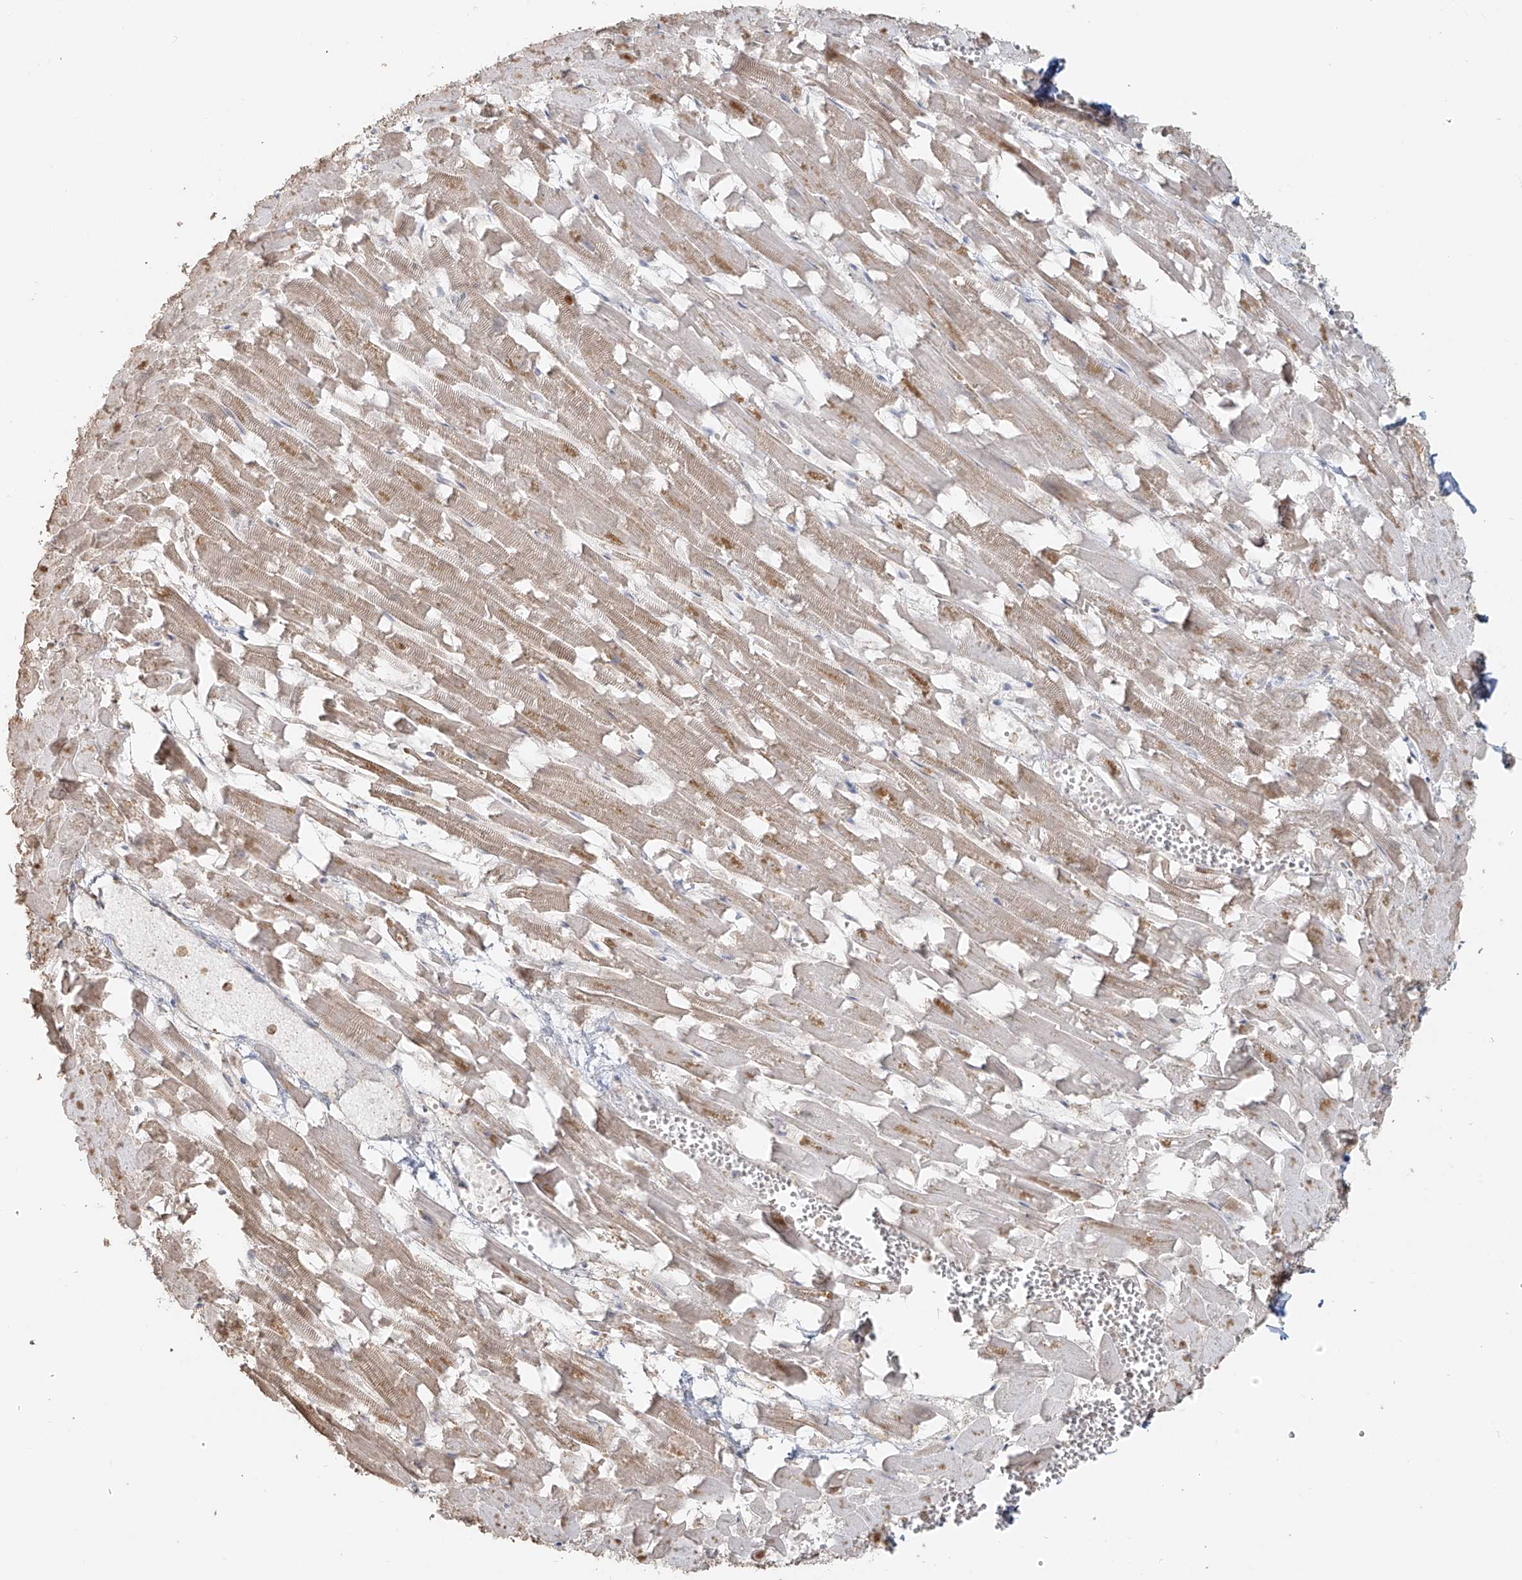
{"staining": {"intensity": "weak", "quantity": "25%-75%", "location": "cytoplasmic/membranous"}, "tissue": "heart muscle", "cell_type": "Cardiomyocytes", "image_type": "normal", "snomed": [{"axis": "morphology", "description": "Normal tissue, NOS"}, {"axis": "topography", "description": "Heart"}], "caption": "This micrograph shows immunohistochemistry staining of benign human heart muscle, with low weak cytoplasmic/membranous expression in about 25%-75% of cardiomyocytes.", "gene": "NPHS1", "patient": {"sex": "female", "age": 64}}